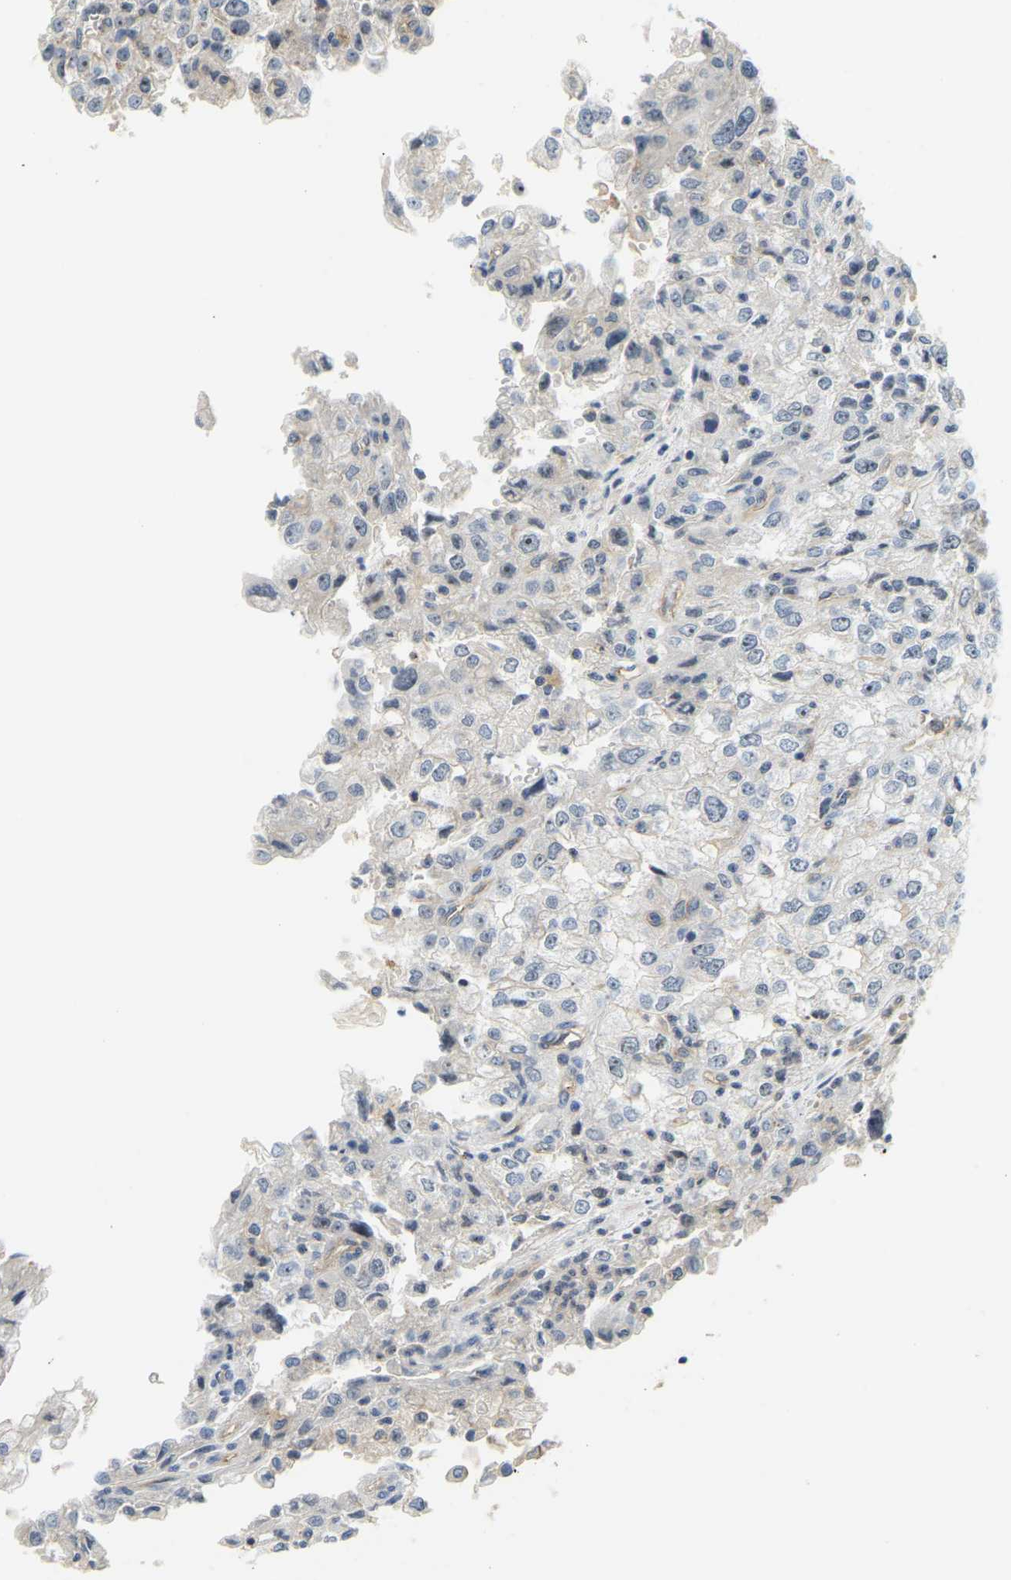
{"staining": {"intensity": "negative", "quantity": "none", "location": "none"}, "tissue": "renal cancer", "cell_type": "Tumor cells", "image_type": "cancer", "snomed": [{"axis": "morphology", "description": "Adenocarcinoma, NOS"}, {"axis": "topography", "description": "Kidney"}], "caption": "Immunohistochemical staining of adenocarcinoma (renal) reveals no significant positivity in tumor cells.", "gene": "RRP1", "patient": {"sex": "female", "age": 54}}